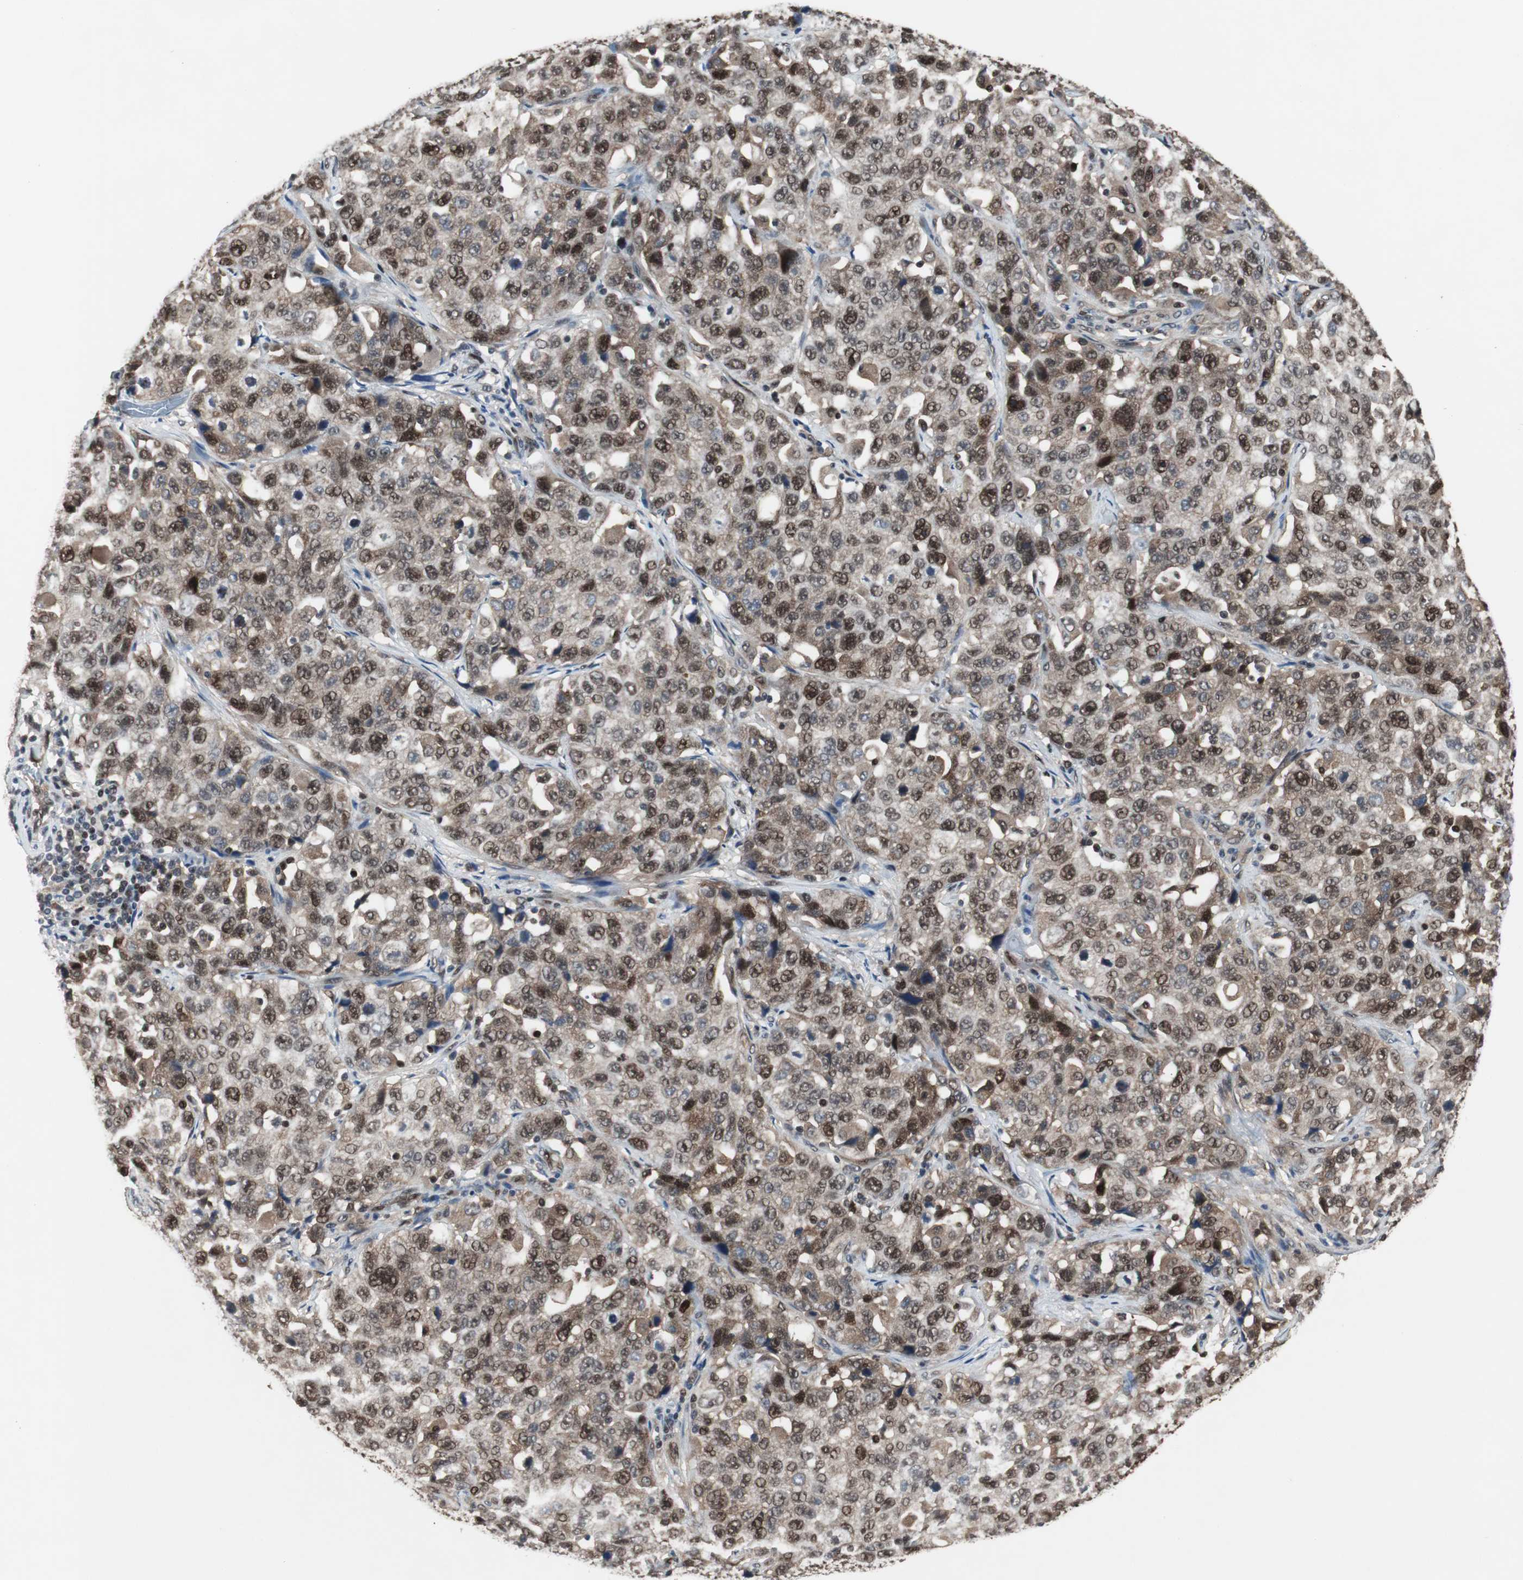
{"staining": {"intensity": "moderate", "quantity": ">75%", "location": "cytoplasmic/membranous,nuclear"}, "tissue": "stomach cancer", "cell_type": "Tumor cells", "image_type": "cancer", "snomed": [{"axis": "morphology", "description": "Normal tissue, NOS"}, {"axis": "morphology", "description": "Adenocarcinoma, NOS"}, {"axis": "topography", "description": "Stomach"}], "caption": "This micrograph shows adenocarcinoma (stomach) stained with IHC to label a protein in brown. The cytoplasmic/membranous and nuclear of tumor cells show moderate positivity for the protein. Nuclei are counter-stained blue.", "gene": "ACLY", "patient": {"sex": "male", "age": 48}}